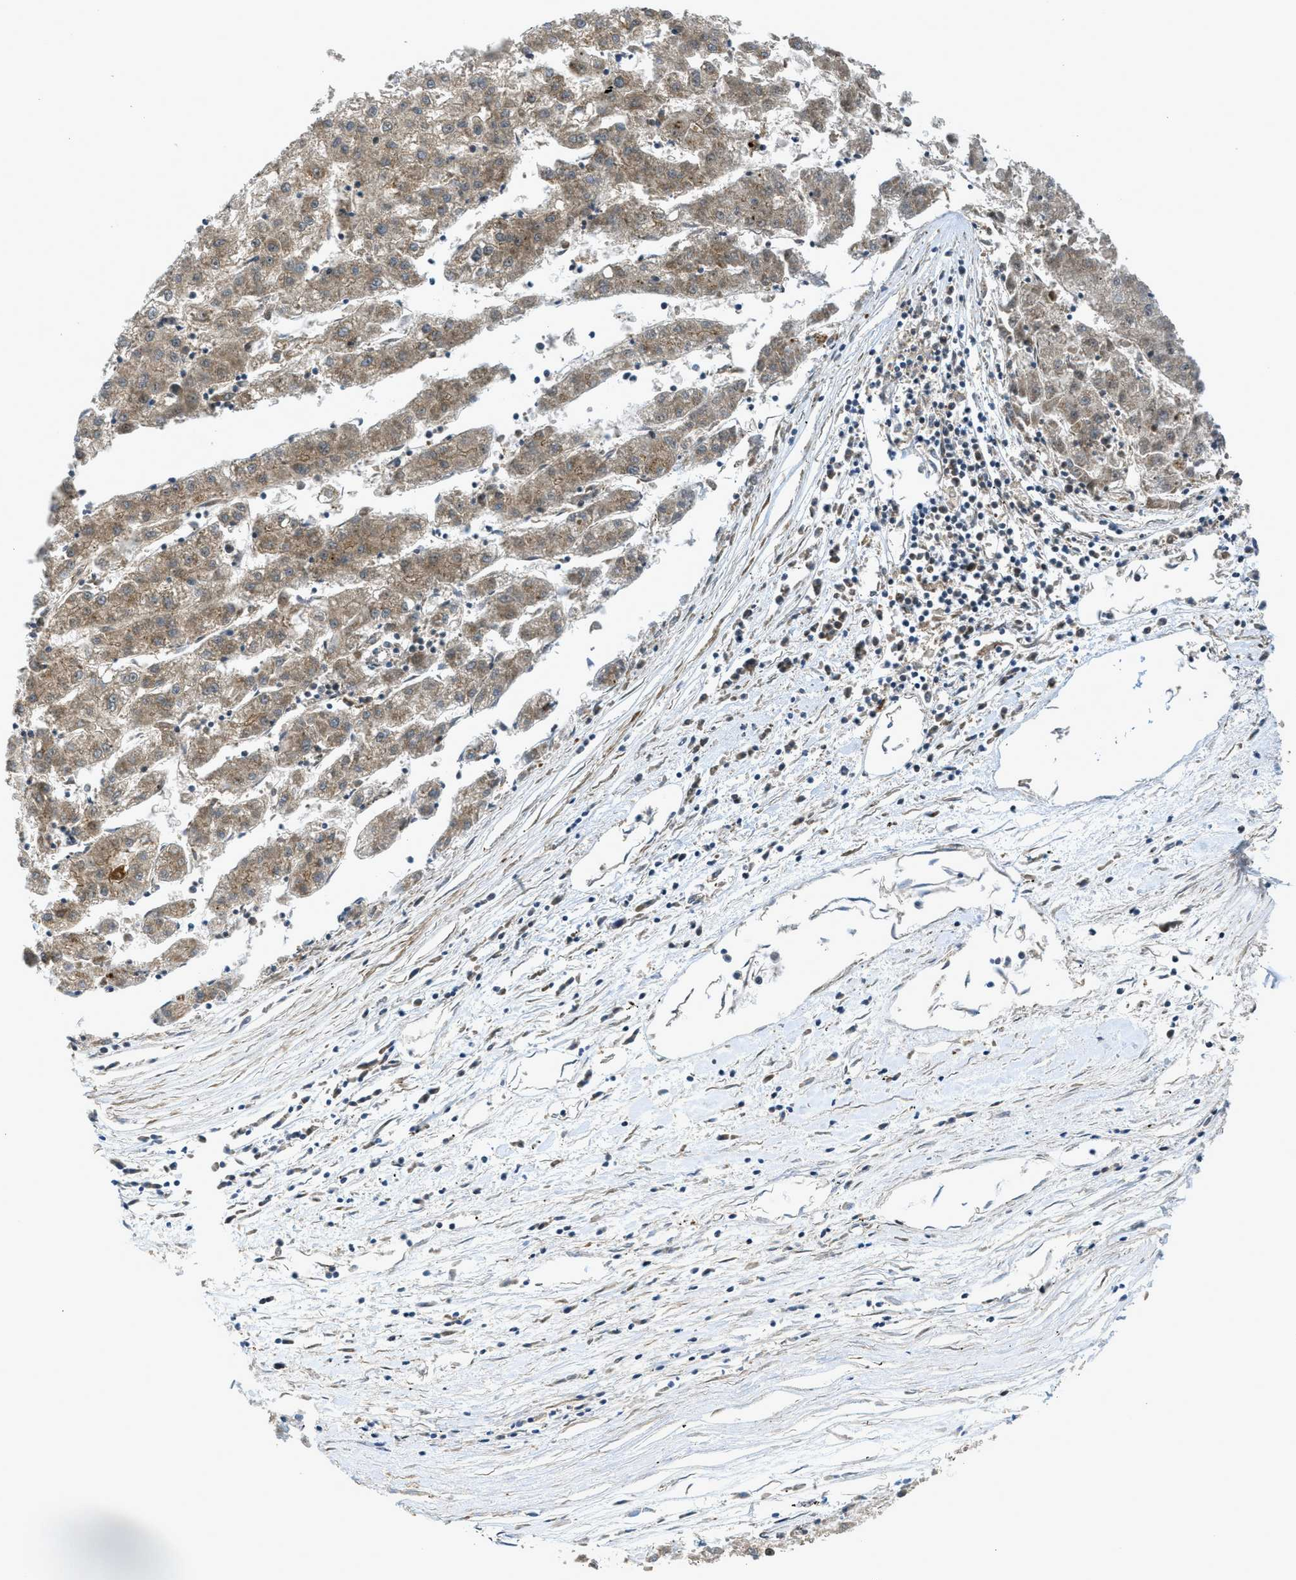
{"staining": {"intensity": "moderate", "quantity": ">75%", "location": "cytoplasmic/membranous"}, "tissue": "liver cancer", "cell_type": "Tumor cells", "image_type": "cancer", "snomed": [{"axis": "morphology", "description": "Carcinoma, Hepatocellular, NOS"}, {"axis": "topography", "description": "Liver"}], "caption": "Moderate cytoplasmic/membranous positivity is identified in approximately >75% of tumor cells in liver cancer.", "gene": "DNAJC28", "patient": {"sex": "male", "age": 72}}